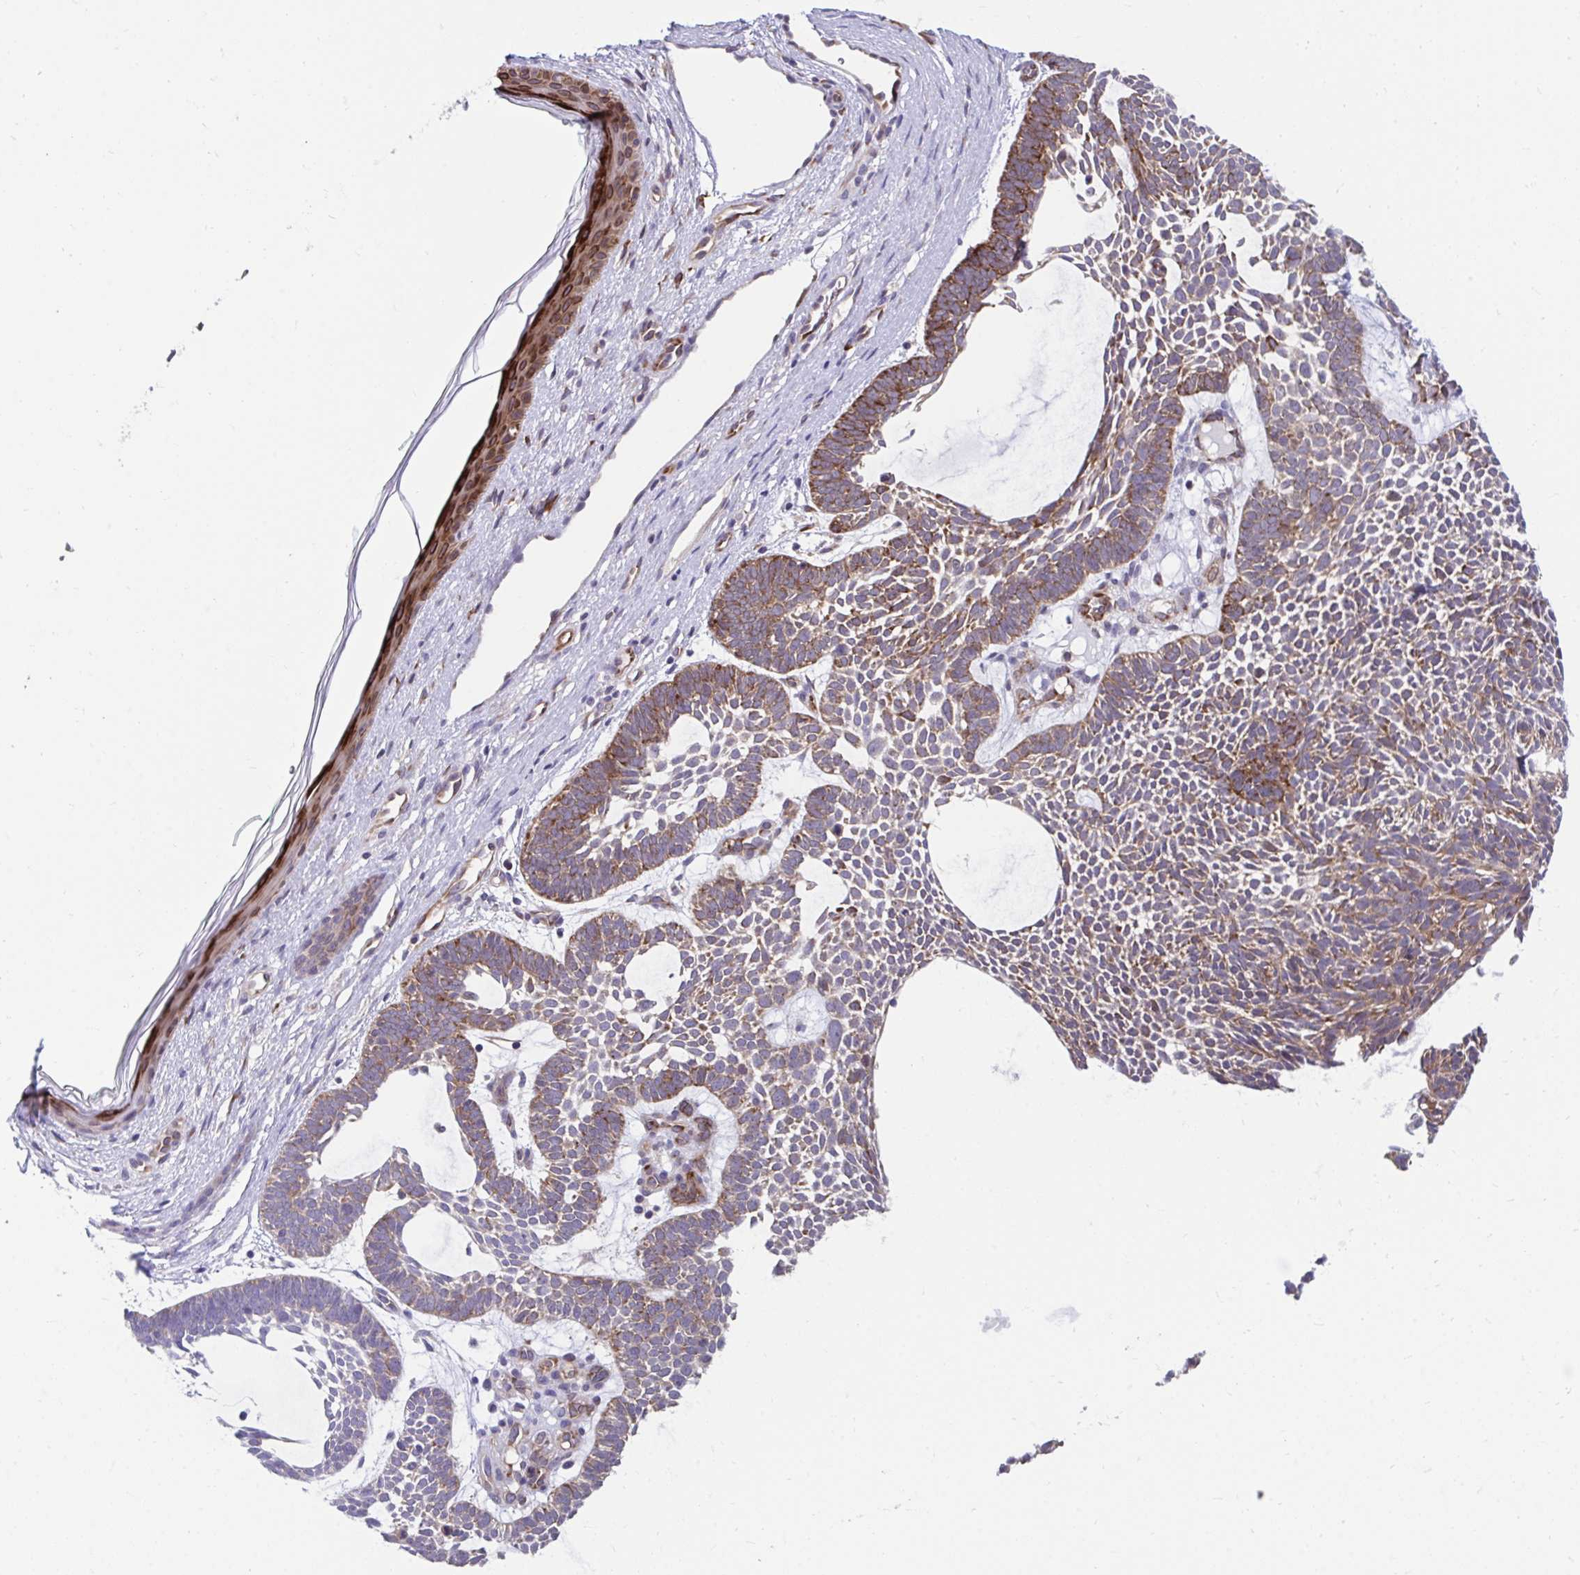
{"staining": {"intensity": "moderate", "quantity": "25%-75%", "location": "cytoplasmic/membranous"}, "tissue": "skin cancer", "cell_type": "Tumor cells", "image_type": "cancer", "snomed": [{"axis": "morphology", "description": "Basal cell carcinoma"}, {"axis": "topography", "description": "Skin"}, {"axis": "topography", "description": "Skin of face"}], "caption": "A medium amount of moderate cytoplasmic/membranous expression is seen in approximately 25%-75% of tumor cells in skin cancer tissue.", "gene": "SELENON", "patient": {"sex": "male", "age": 83}}